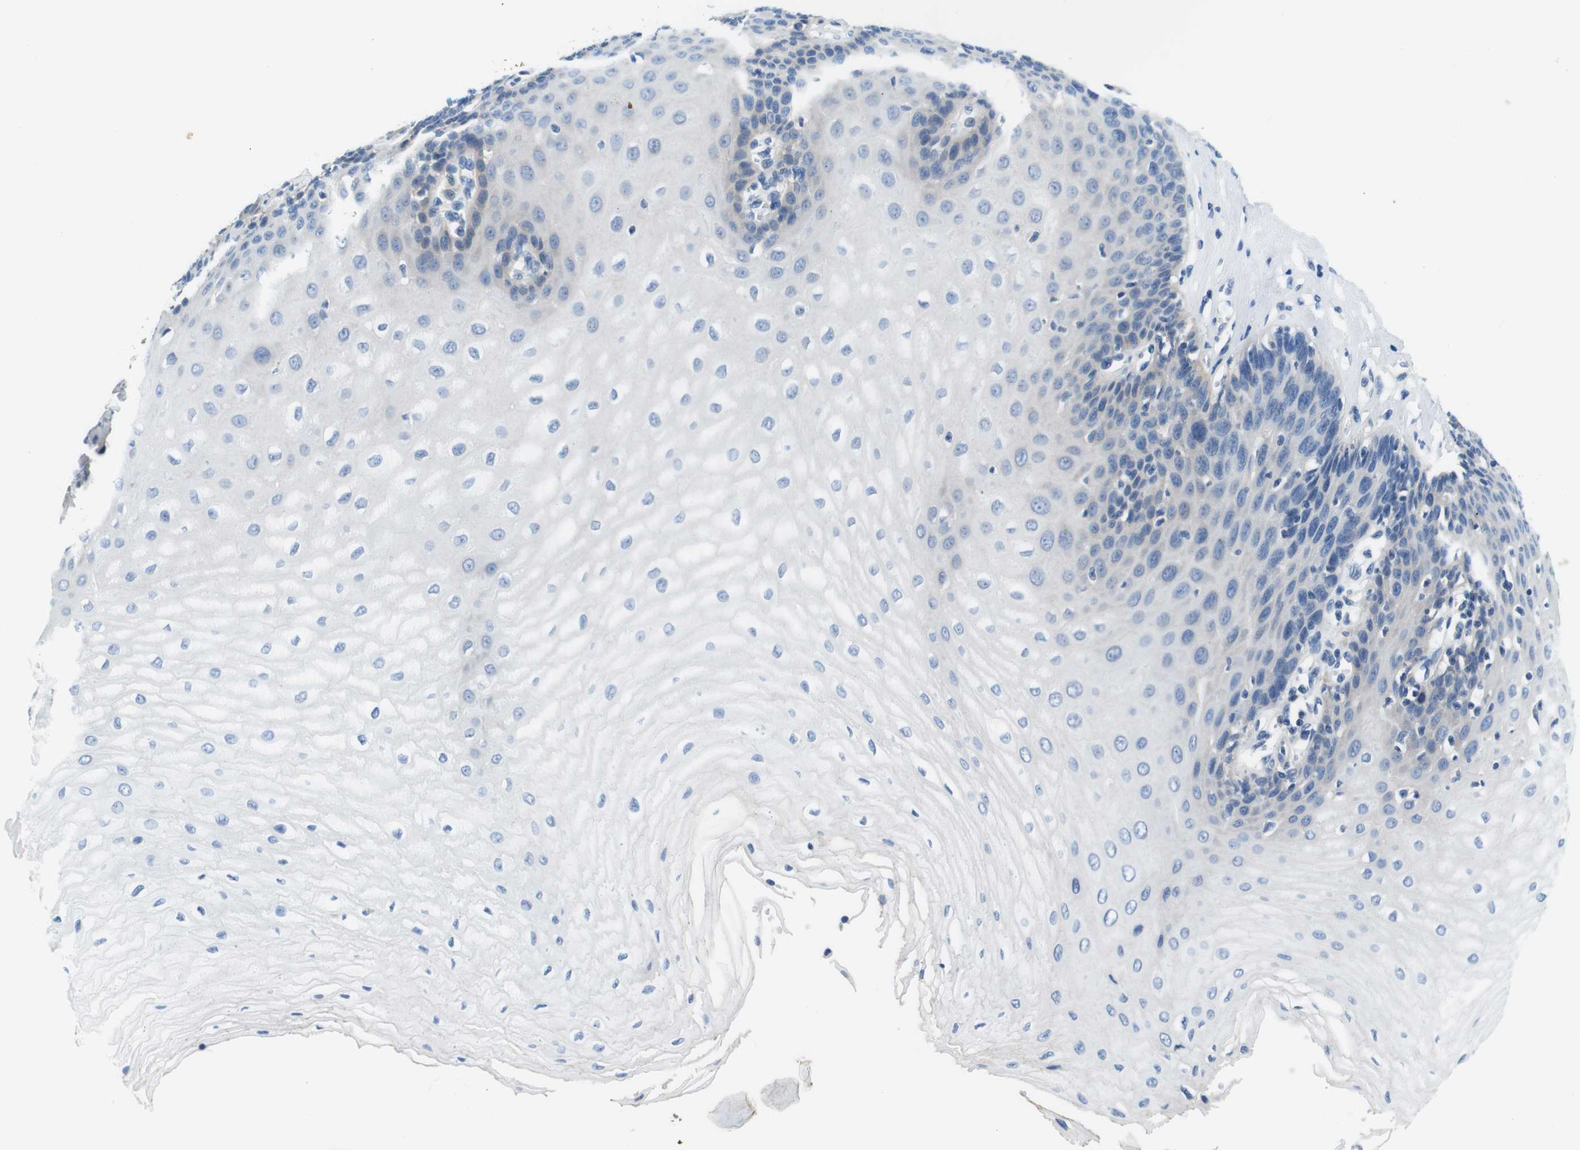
{"staining": {"intensity": "negative", "quantity": "none", "location": "none"}, "tissue": "esophagus", "cell_type": "Squamous epithelial cells", "image_type": "normal", "snomed": [{"axis": "morphology", "description": "Normal tissue, NOS"}, {"axis": "morphology", "description": "Squamous cell carcinoma, NOS"}, {"axis": "topography", "description": "Esophagus"}], "caption": "Histopathology image shows no significant protein positivity in squamous epithelial cells of benign esophagus.", "gene": "DENND4C", "patient": {"sex": "male", "age": 65}}